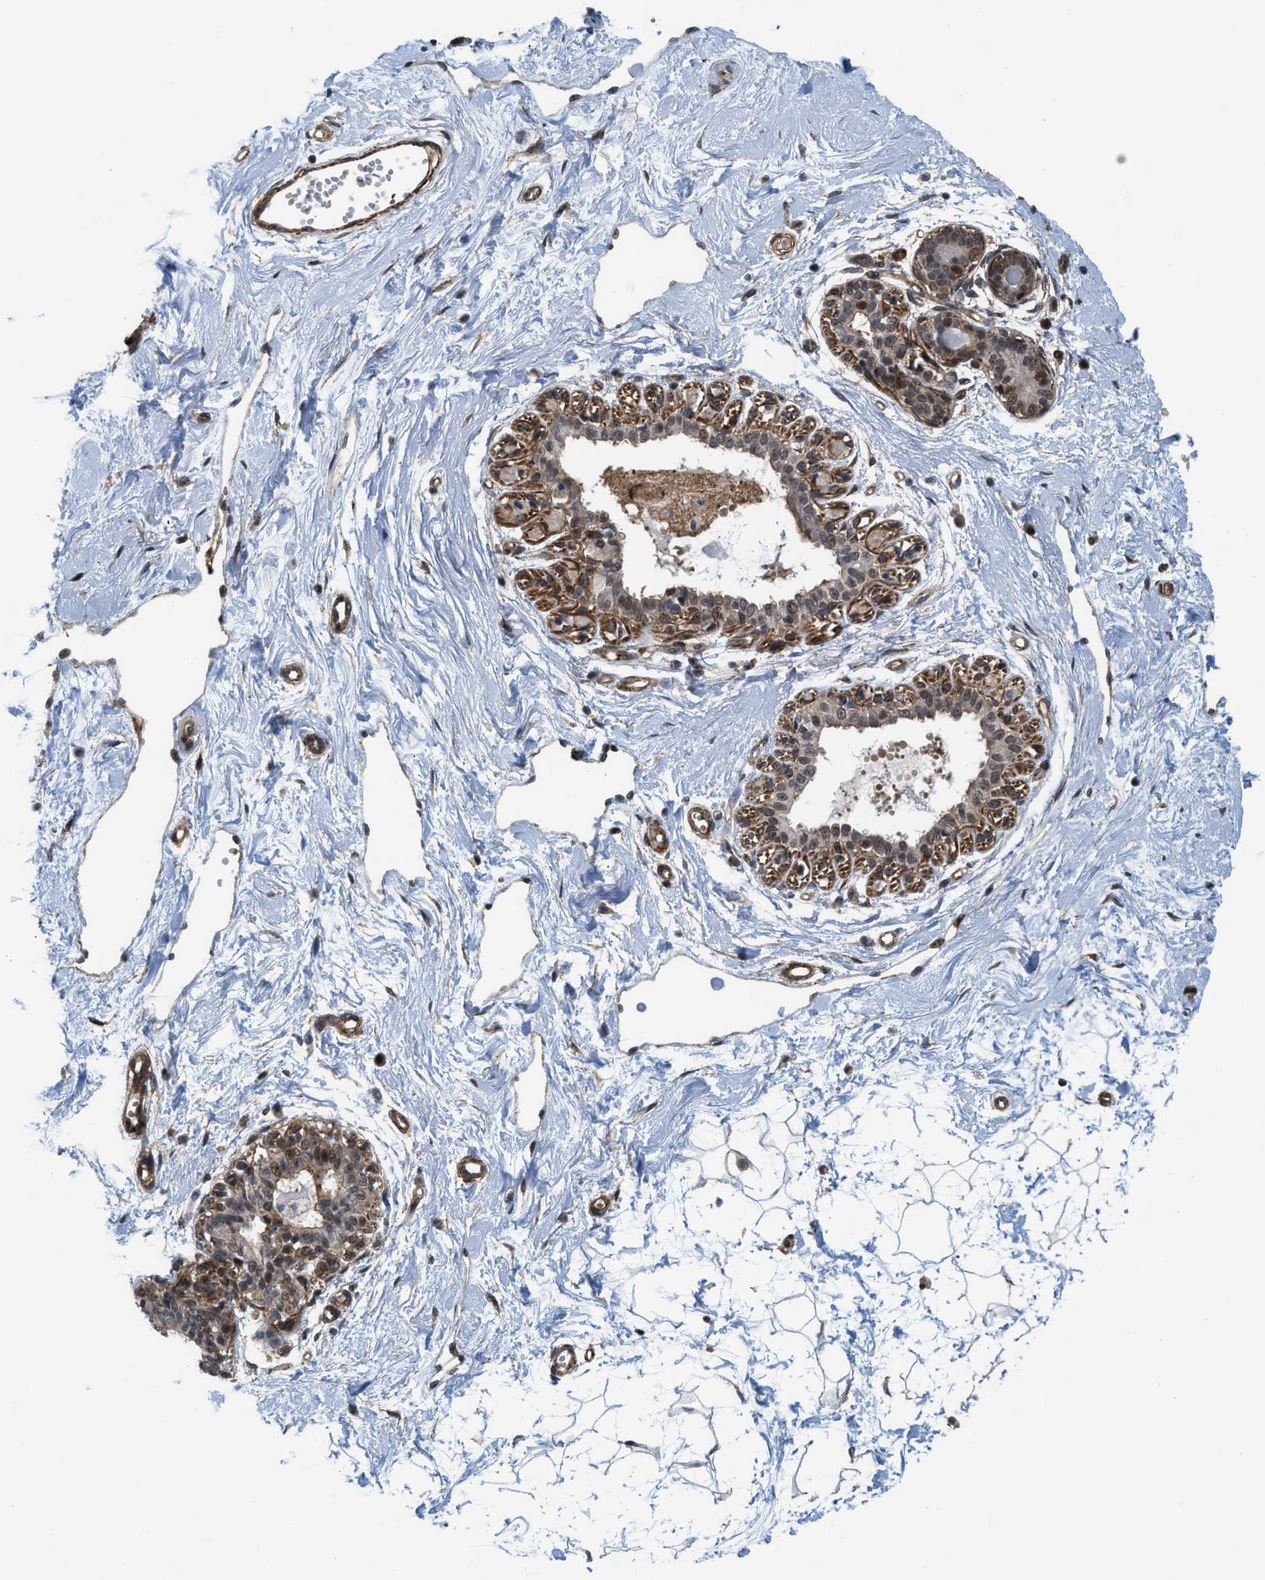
{"staining": {"intensity": "negative", "quantity": "none", "location": "none"}, "tissue": "breast", "cell_type": "Adipocytes", "image_type": "normal", "snomed": [{"axis": "morphology", "description": "Normal tissue, NOS"}, {"axis": "topography", "description": "Breast"}], "caption": "Photomicrograph shows no protein staining in adipocytes of normal breast. The staining is performed using DAB brown chromogen with nuclei counter-stained in using hematoxylin.", "gene": "GPRASP2", "patient": {"sex": "female", "age": 45}}